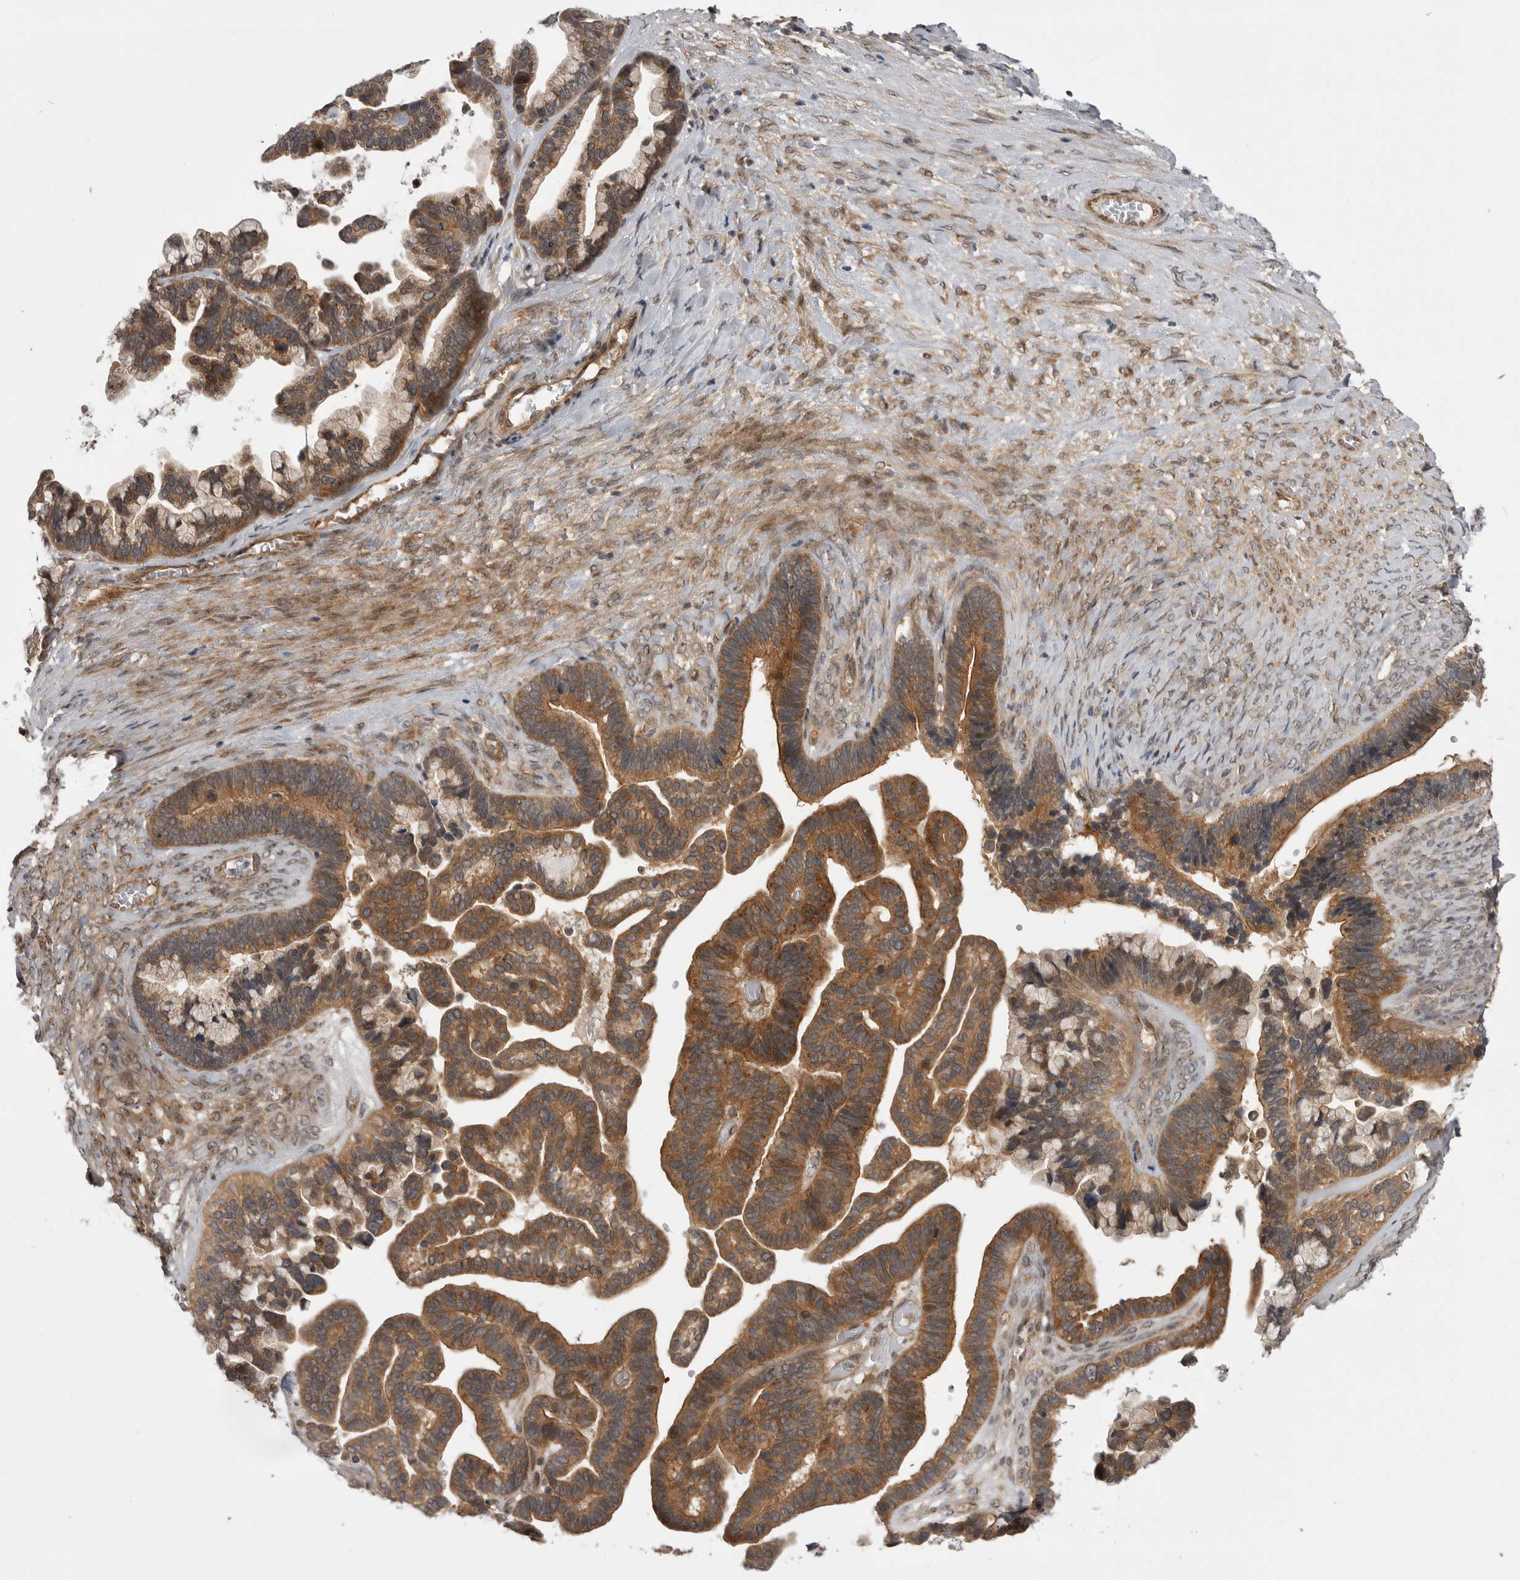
{"staining": {"intensity": "moderate", "quantity": ">75%", "location": "cytoplasmic/membranous"}, "tissue": "ovarian cancer", "cell_type": "Tumor cells", "image_type": "cancer", "snomed": [{"axis": "morphology", "description": "Cystadenocarcinoma, serous, NOS"}, {"axis": "topography", "description": "Ovary"}], "caption": "Ovarian cancer stained with a brown dye exhibits moderate cytoplasmic/membranous positive staining in about >75% of tumor cells.", "gene": "PDCL", "patient": {"sex": "female", "age": 56}}